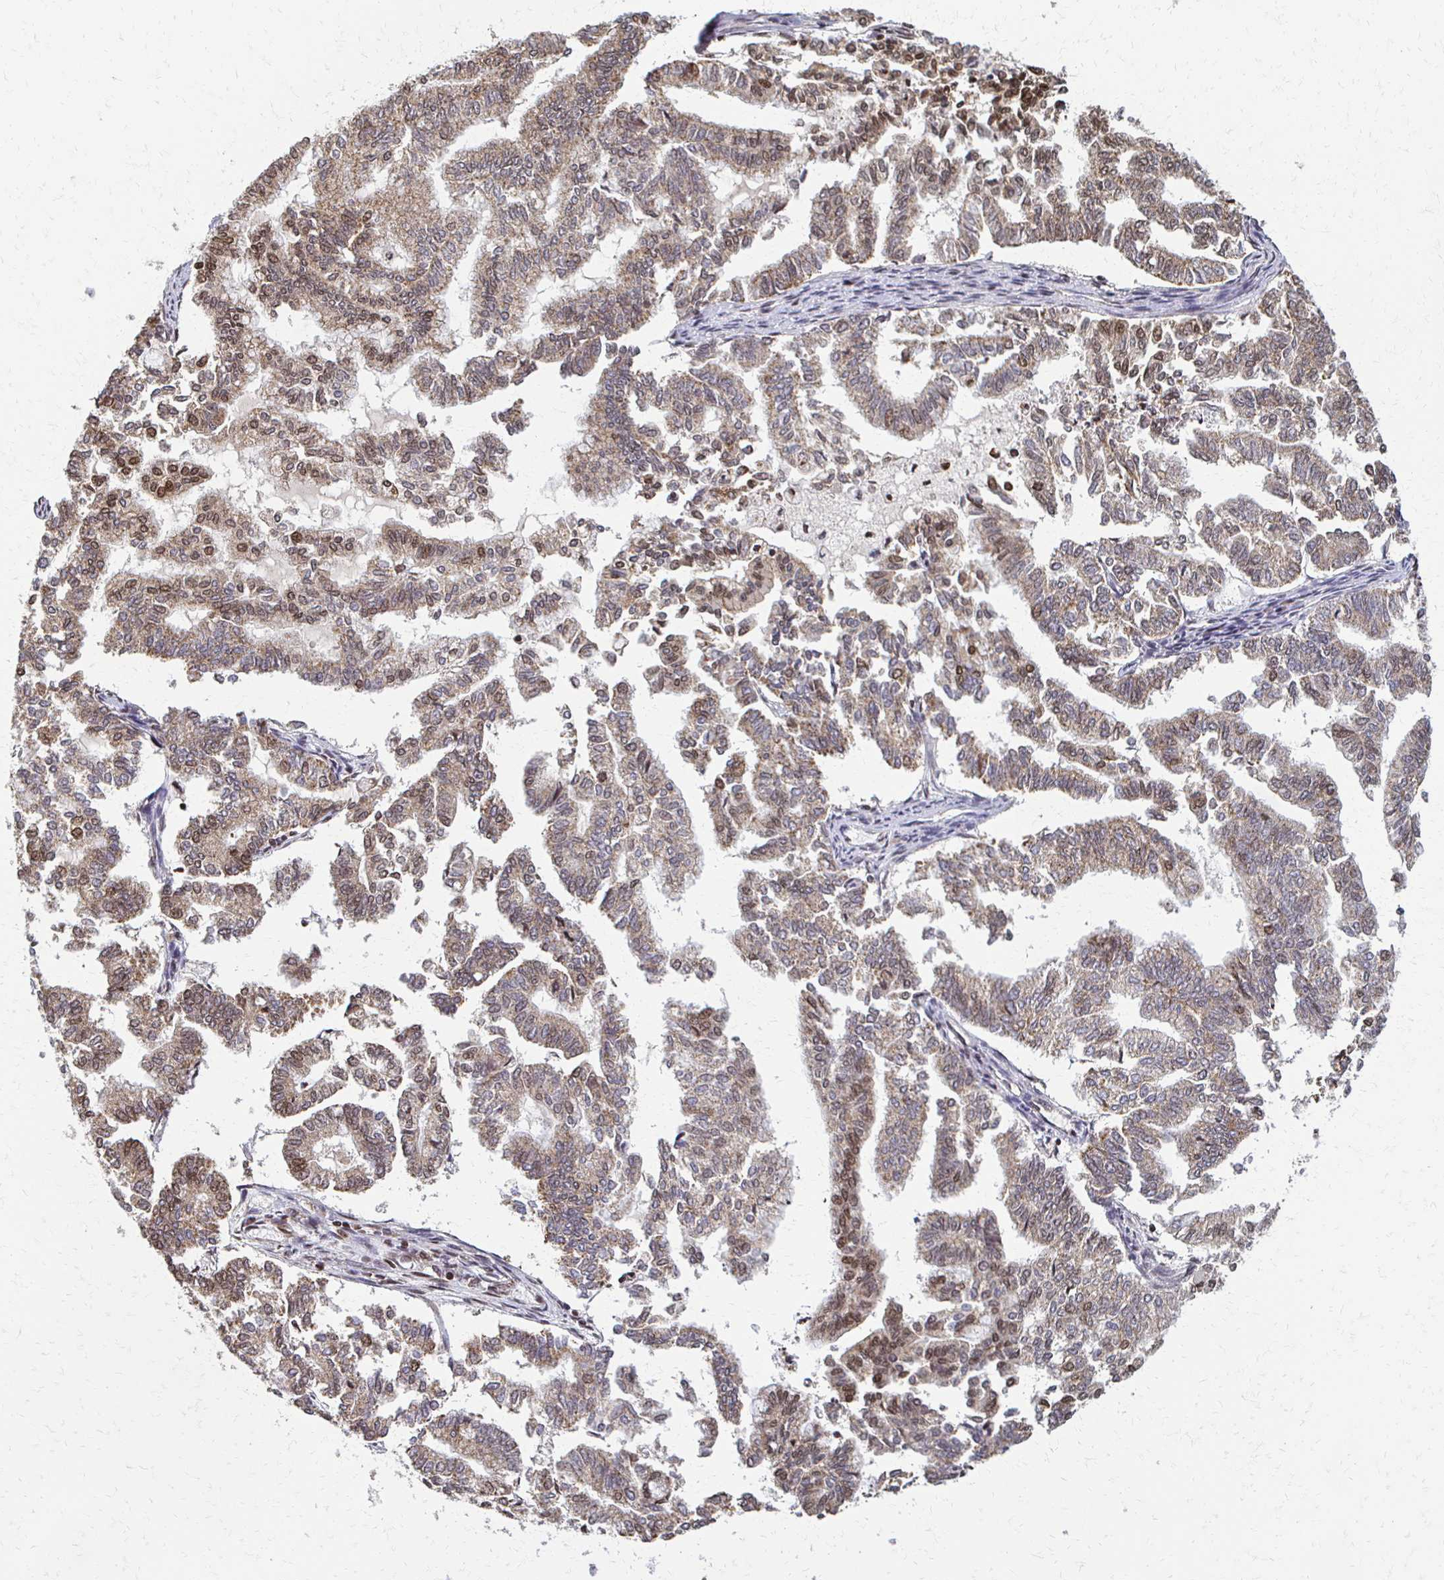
{"staining": {"intensity": "weak", "quantity": ">75%", "location": "cytoplasmic/membranous,nuclear"}, "tissue": "endometrial cancer", "cell_type": "Tumor cells", "image_type": "cancer", "snomed": [{"axis": "morphology", "description": "Adenocarcinoma, NOS"}, {"axis": "topography", "description": "Endometrium"}], "caption": "Weak cytoplasmic/membranous and nuclear expression is identified in approximately >75% of tumor cells in endometrial cancer (adenocarcinoma).", "gene": "HOXA9", "patient": {"sex": "female", "age": 79}}